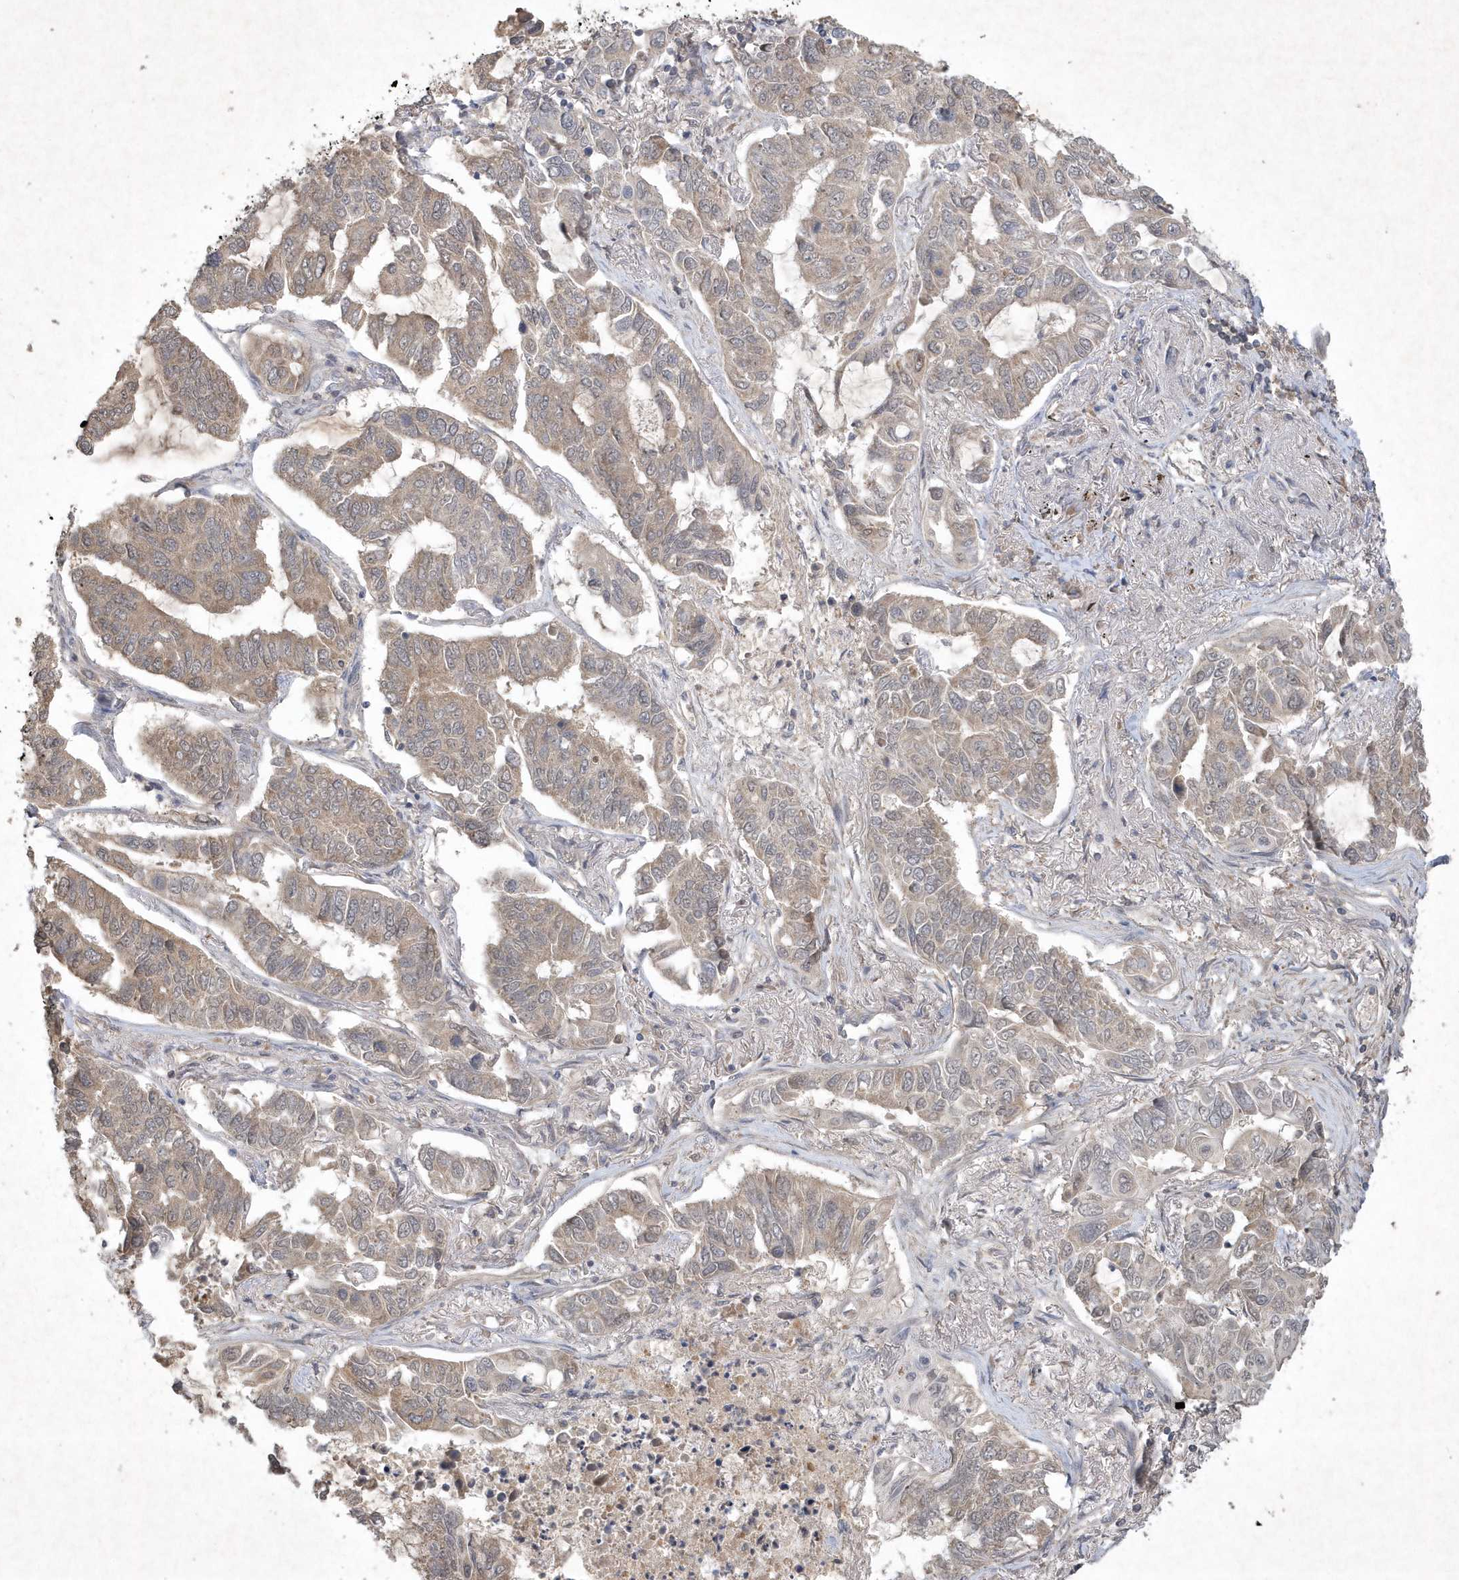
{"staining": {"intensity": "weak", "quantity": "25%-75%", "location": "cytoplasmic/membranous"}, "tissue": "lung cancer", "cell_type": "Tumor cells", "image_type": "cancer", "snomed": [{"axis": "morphology", "description": "Adenocarcinoma, NOS"}, {"axis": "topography", "description": "Lung"}], "caption": "Adenocarcinoma (lung) stained with immunohistochemistry displays weak cytoplasmic/membranous expression in approximately 25%-75% of tumor cells.", "gene": "AKR7A2", "patient": {"sex": "male", "age": 64}}